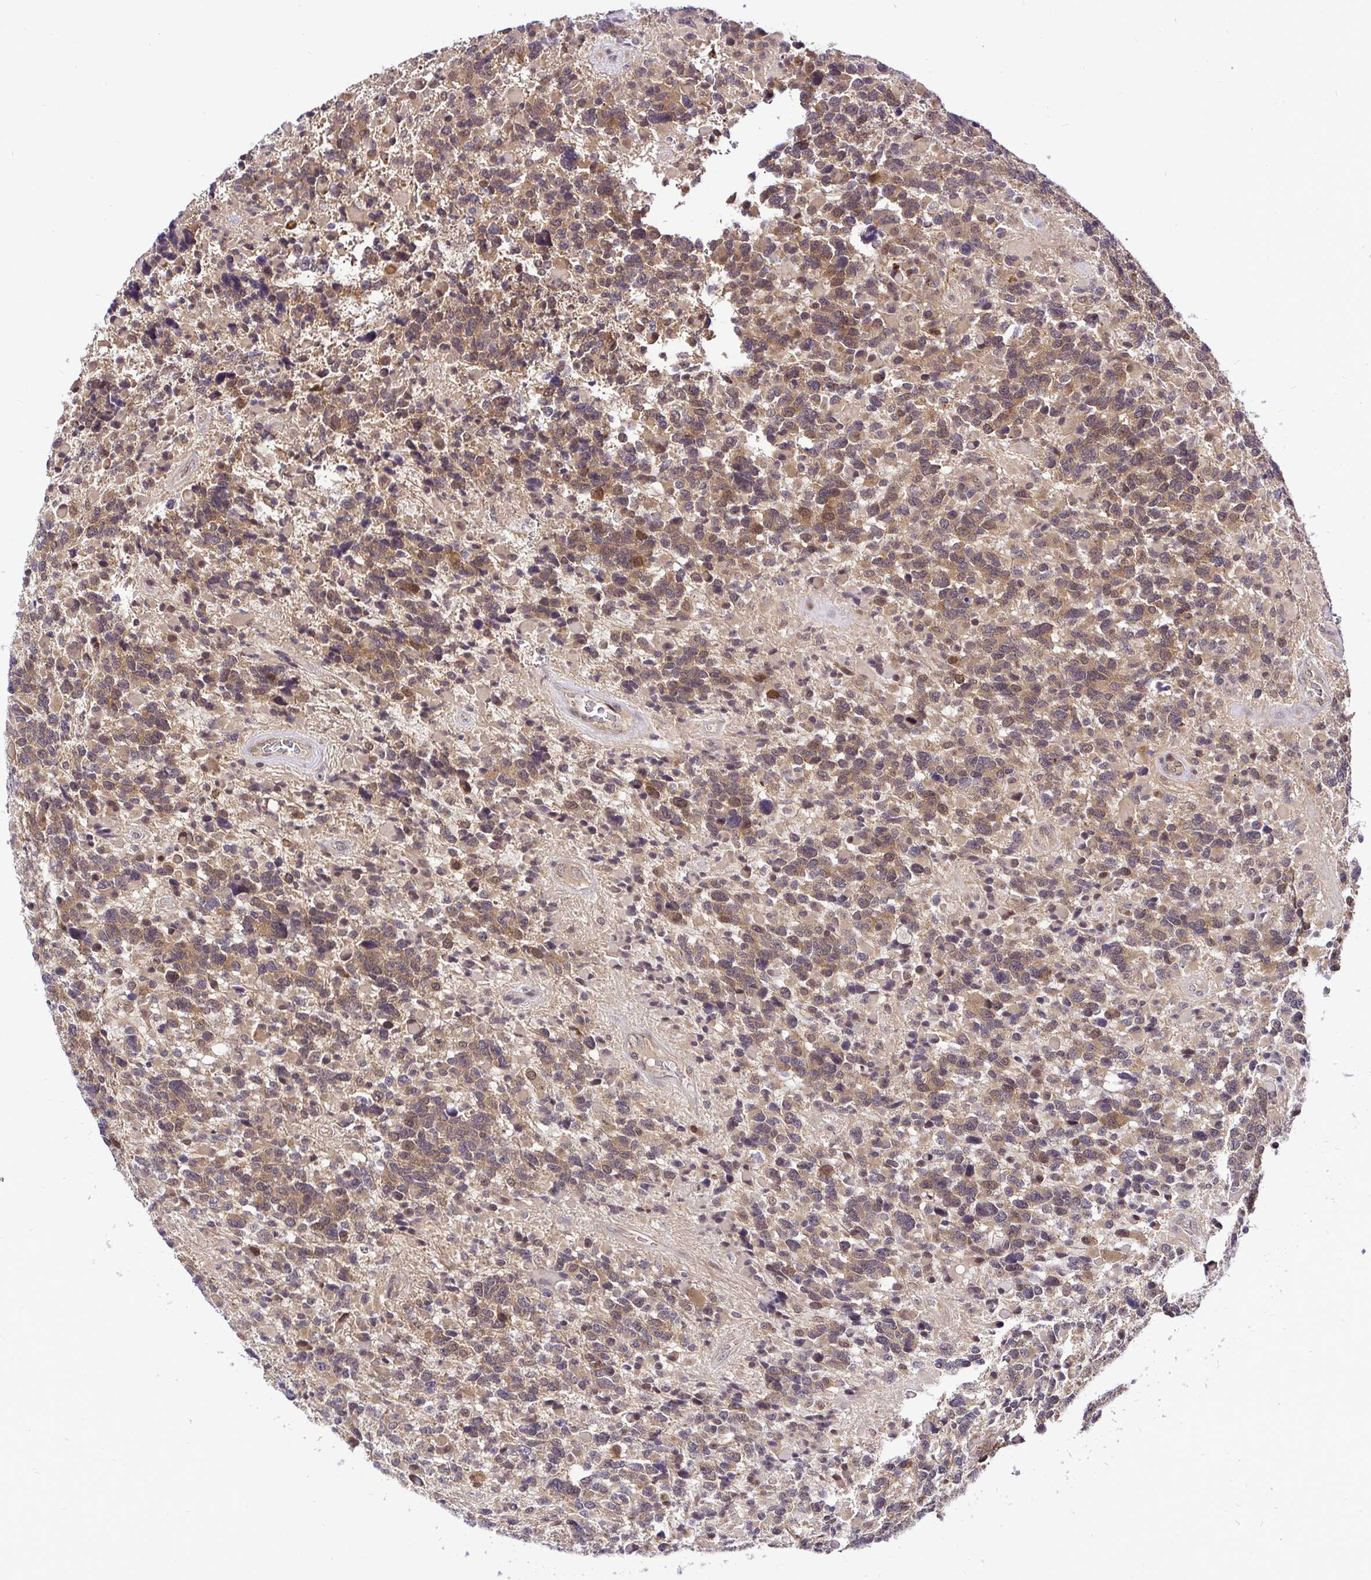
{"staining": {"intensity": "moderate", "quantity": ">75%", "location": "cytoplasmic/membranous,nuclear"}, "tissue": "glioma", "cell_type": "Tumor cells", "image_type": "cancer", "snomed": [{"axis": "morphology", "description": "Glioma, malignant, High grade"}, {"axis": "topography", "description": "Brain"}], "caption": "The micrograph displays a brown stain indicating the presence of a protein in the cytoplasmic/membranous and nuclear of tumor cells in high-grade glioma (malignant). Nuclei are stained in blue.", "gene": "UBE2M", "patient": {"sex": "female", "age": 40}}